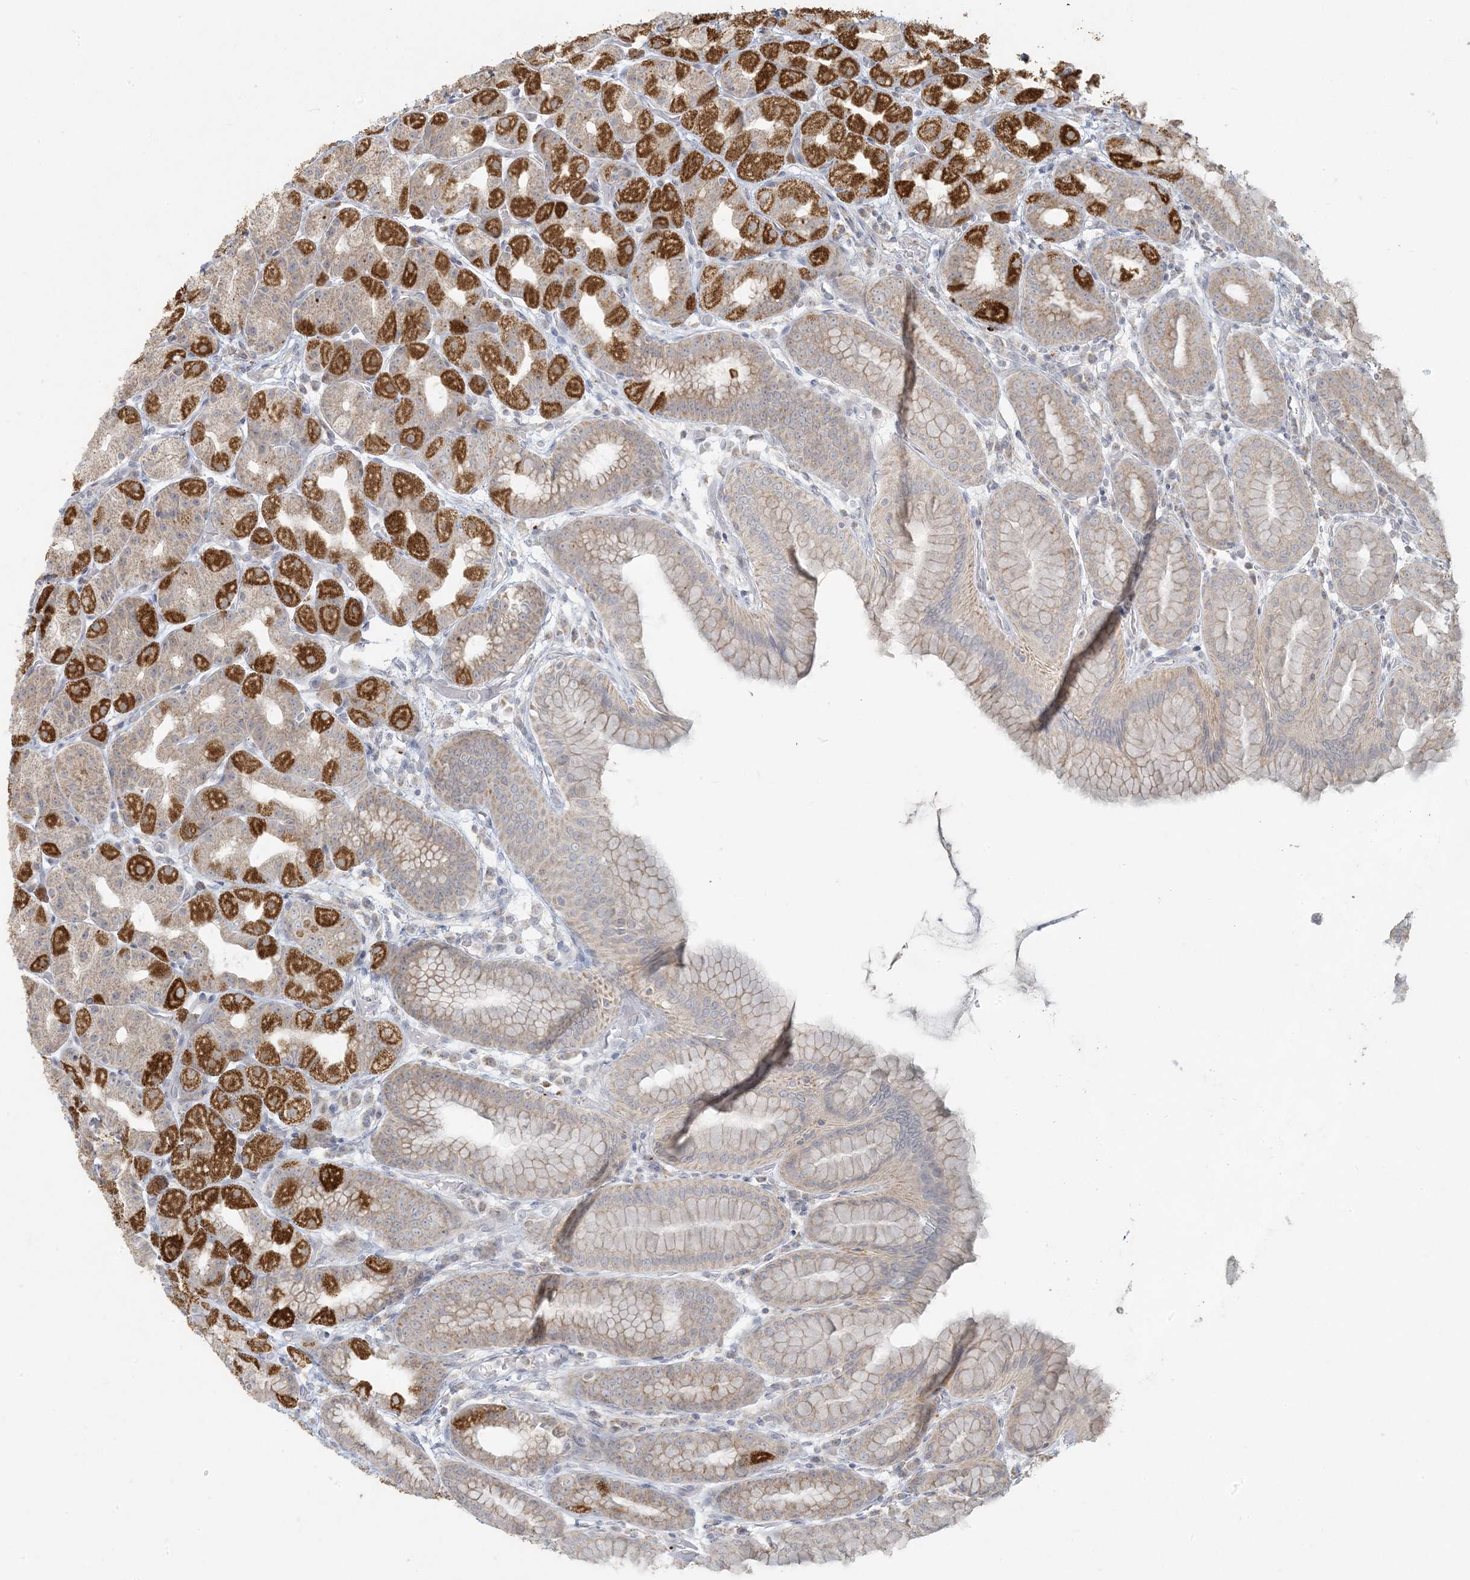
{"staining": {"intensity": "strong", "quantity": "25%-75%", "location": "cytoplasmic/membranous"}, "tissue": "stomach", "cell_type": "Glandular cells", "image_type": "normal", "snomed": [{"axis": "morphology", "description": "Normal tissue, NOS"}, {"axis": "topography", "description": "Stomach, upper"}], "caption": "Immunohistochemistry image of benign stomach: human stomach stained using immunohistochemistry exhibits high levels of strong protein expression localized specifically in the cytoplasmic/membranous of glandular cells, appearing as a cytoplasmic/membranous brown color.", "gene": "MCAT", "patient": {"sex": "male", "age": 68}}